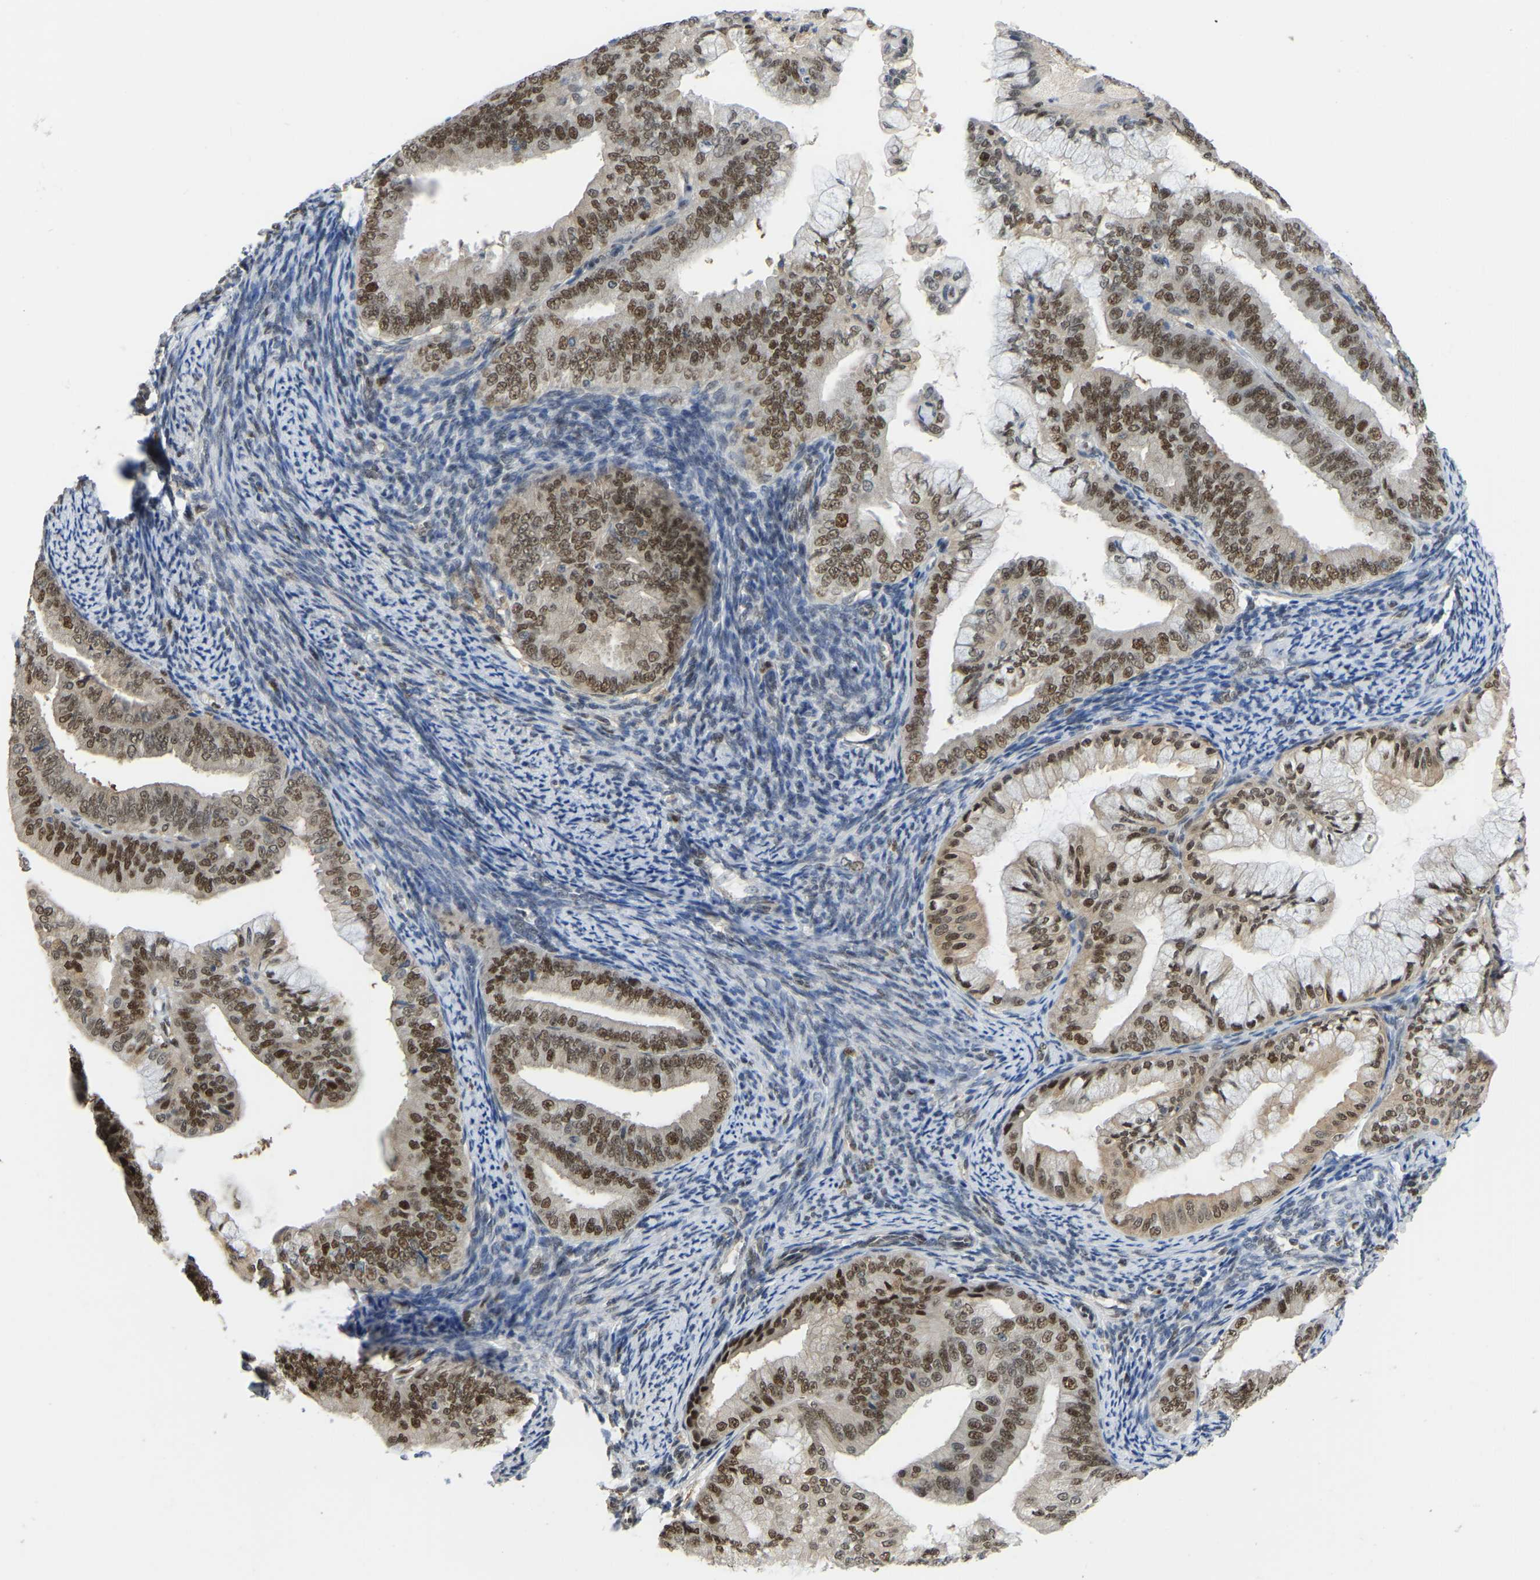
{"staining": {"intensity": "moderate", "quantity": ">75%", "location": "nuclear"}, "tissue": "endometrial cancer", "cell_type": "Tumor cells", "image_type": "cancer", "snomed": [{"axis": "morphology", "description": "Adenocarcinoma, NOS"}, {"axis": "topography", "description": "Endometrium"}], "caption": "DAB immunohistochemical staining of human endometrial cancer (adenocarcinoma) demonstrates moderate nuclear protein staining in about >75% of tumor cells.", "gene": "KLRG2", "patient": {"sex": "female", "age": 63}}